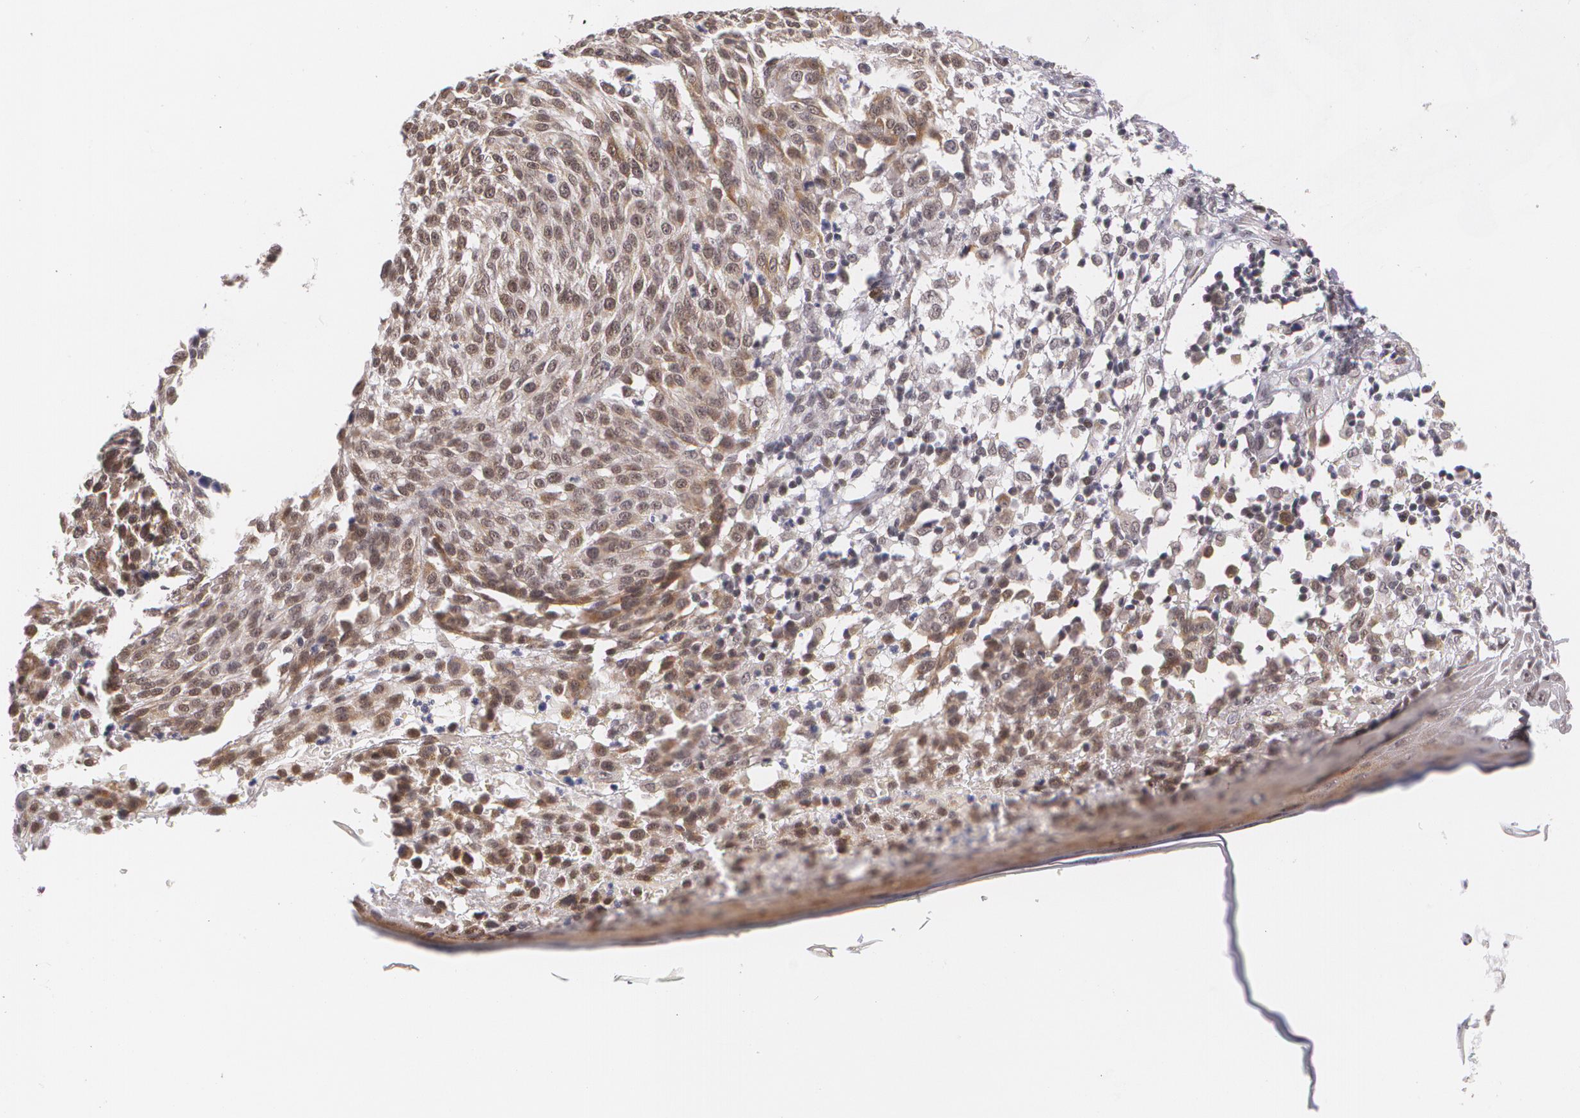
{"staining": {"intensity": "moderate", "quantity": ">75%", "location": "cytoplasmic/membranous,nuclear"}, "tissue": "melanoma", "cell_type": "Tumor cells", "image_type": "cancer", "snomed": [{"axis": "morphology", "description": "Malignant melanoma, NOS"}, {"axis": "topography", "description": "Skin"}], "caption": "Human melanoma stained with a brown dye exhibits moderate cytoplasmic/membranous and nuclear positive staining in about >75% of tumor cells.", "gene": "ALX1", "patient": {"sex": "female", "age": 49}}